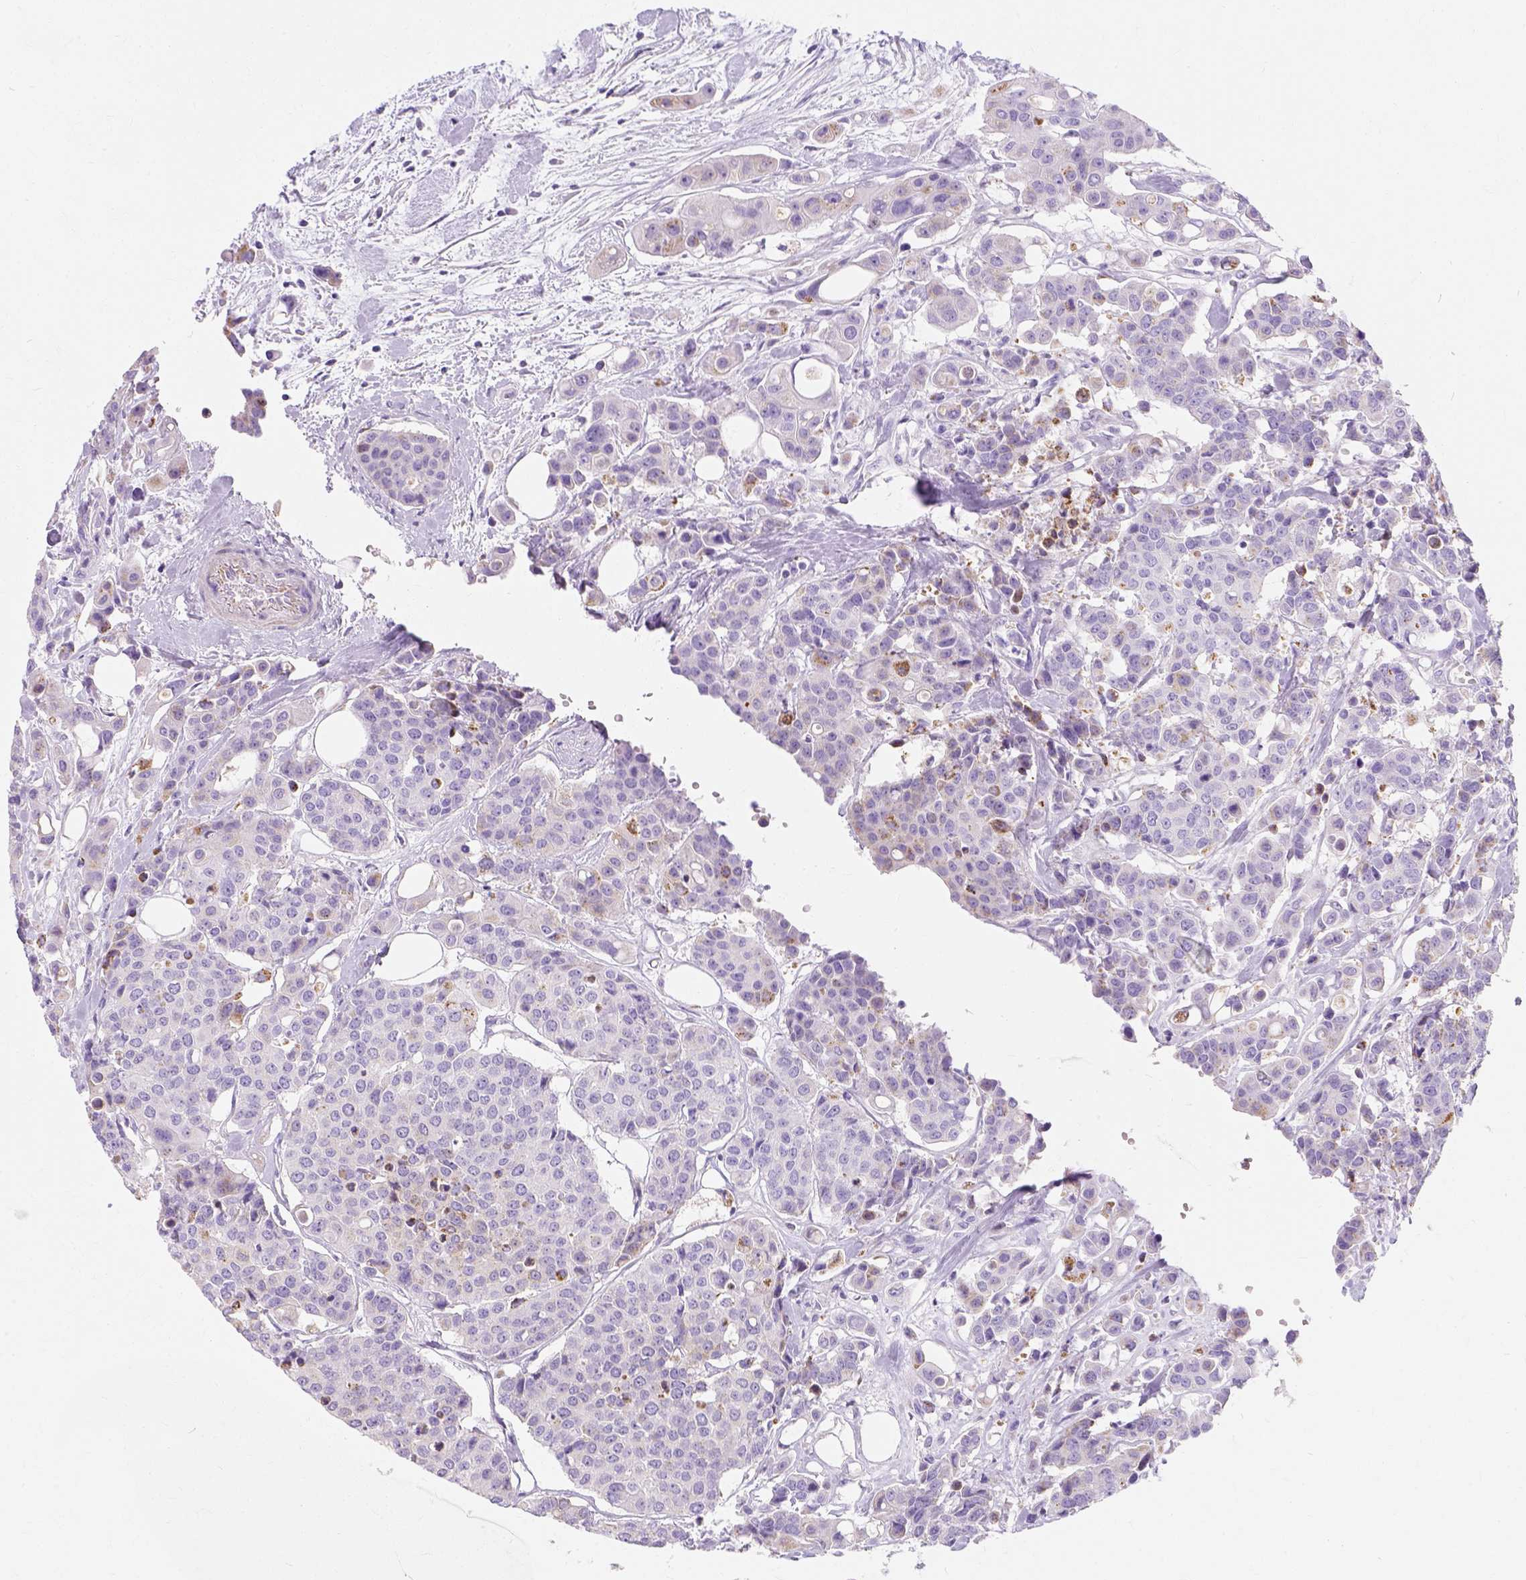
{"staining": {"intensity": "weak", "quantity": "<25%", "location": "cytoplasmic/membranous"}, "tissue": "carcinoid", "cell_type": "Tumor cells", "image_type": "cancer", "snomed": [{"axis": "morphology", "description": "Carcinoid, malignant, NOS"}, {"axis": "topography", "description": "Colon"}], "caption": "Carcinoid was stained to show a protein in brown. There is no significant positivity in tumor cells.", "gene": "MYH15", "patient": {"sex": "male", "age": 81}}